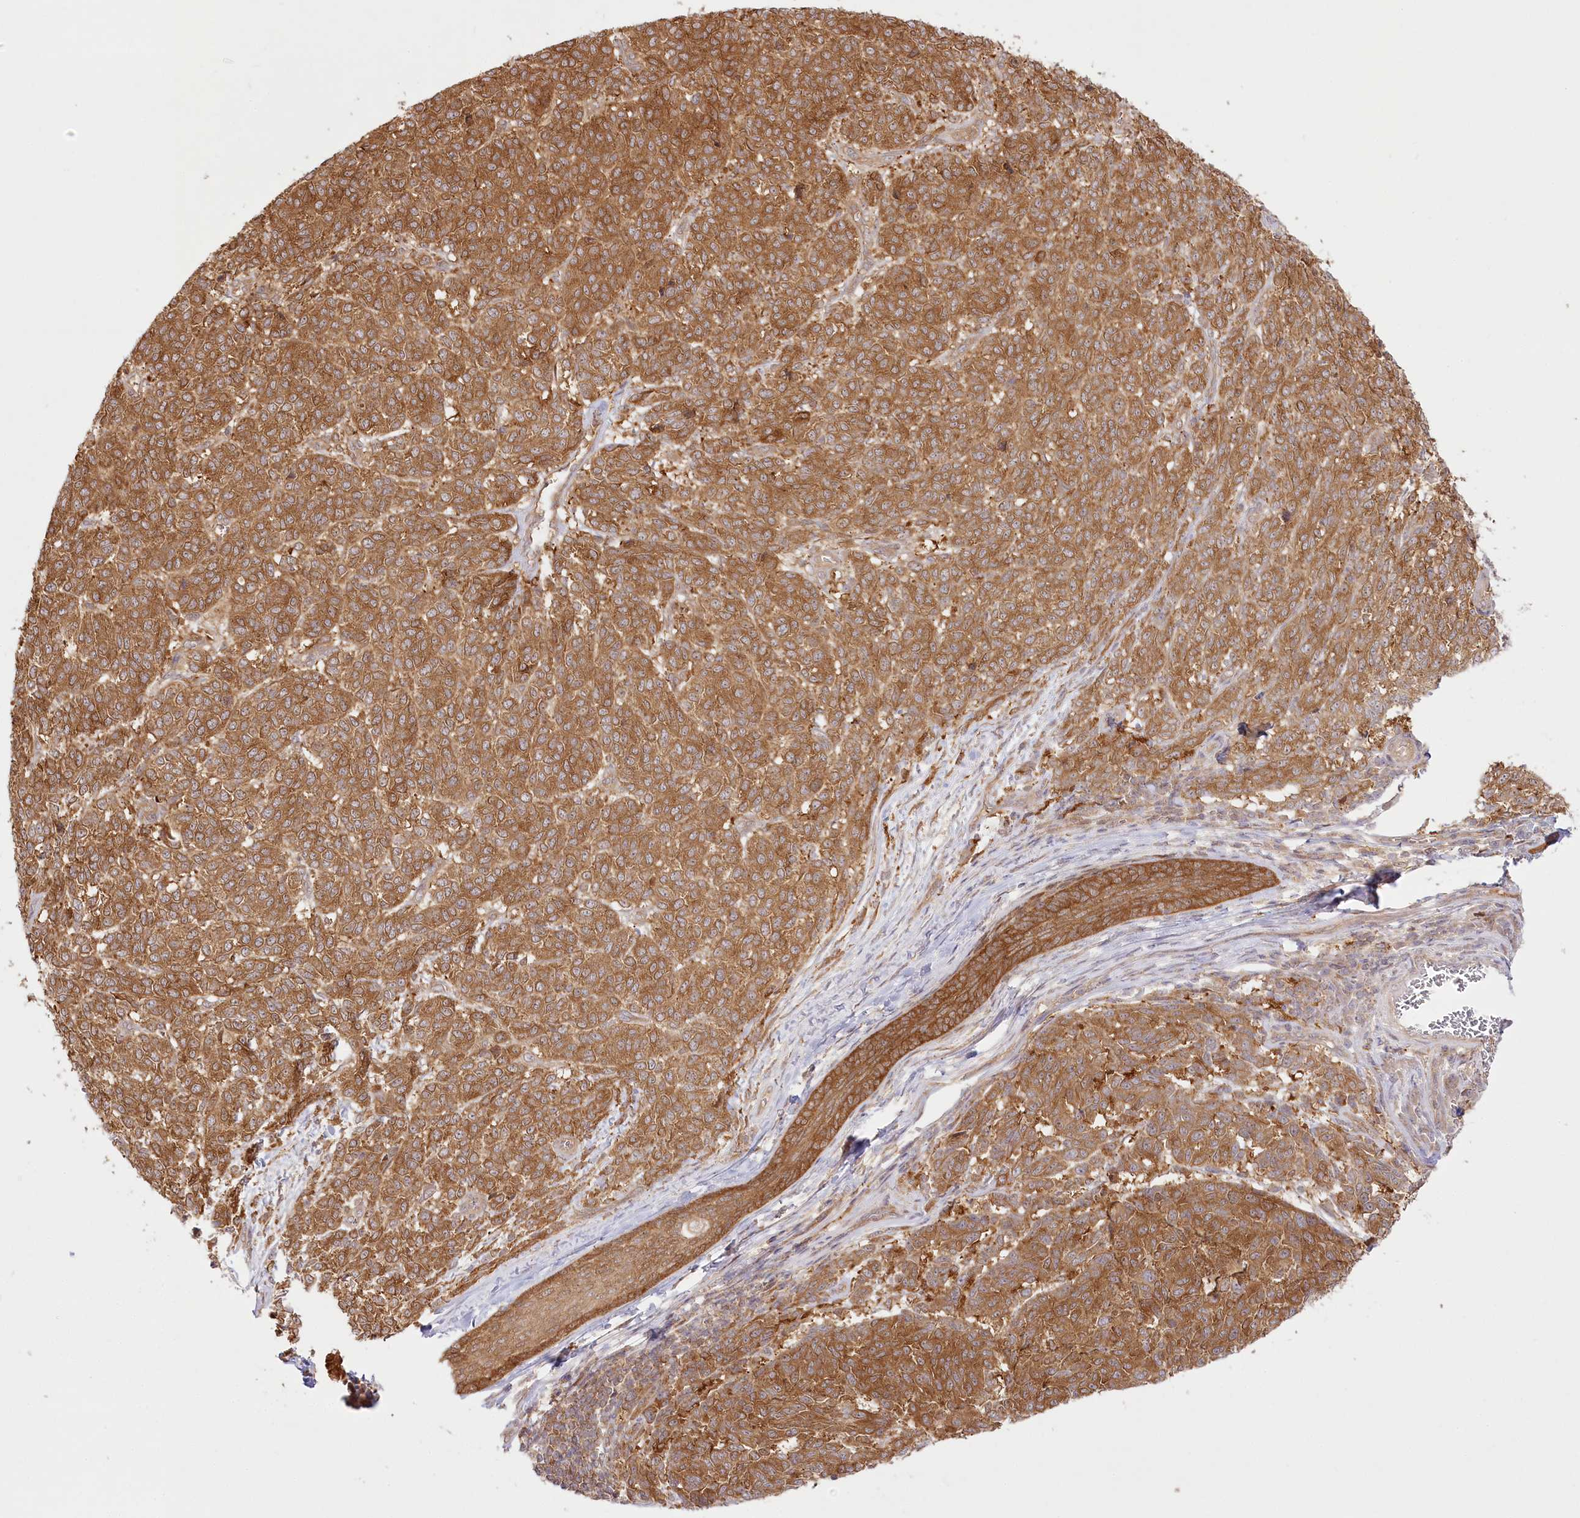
{"staining": {"intensity": "moderate", "quantity": ">75%", "location": "cytoplasmic/membranous"}, "tissue": "melanoma", "cell_type": "Tumor cells", "image_type": "cancer", "snomed": [{"axis": "morphology", "description": "Malignant melanoma, NOS"}, {"axis": "topography", "description": "Skin"}], "caption": "Moderate cytoplasmic/membranous positivity is seen in about >75% of tumor cells in melanoma. (DAB = brown stain, brightfield microscopy at high magnification).", "gene": "INPP4B", "patient": {"sex": "male", "age": 49}}